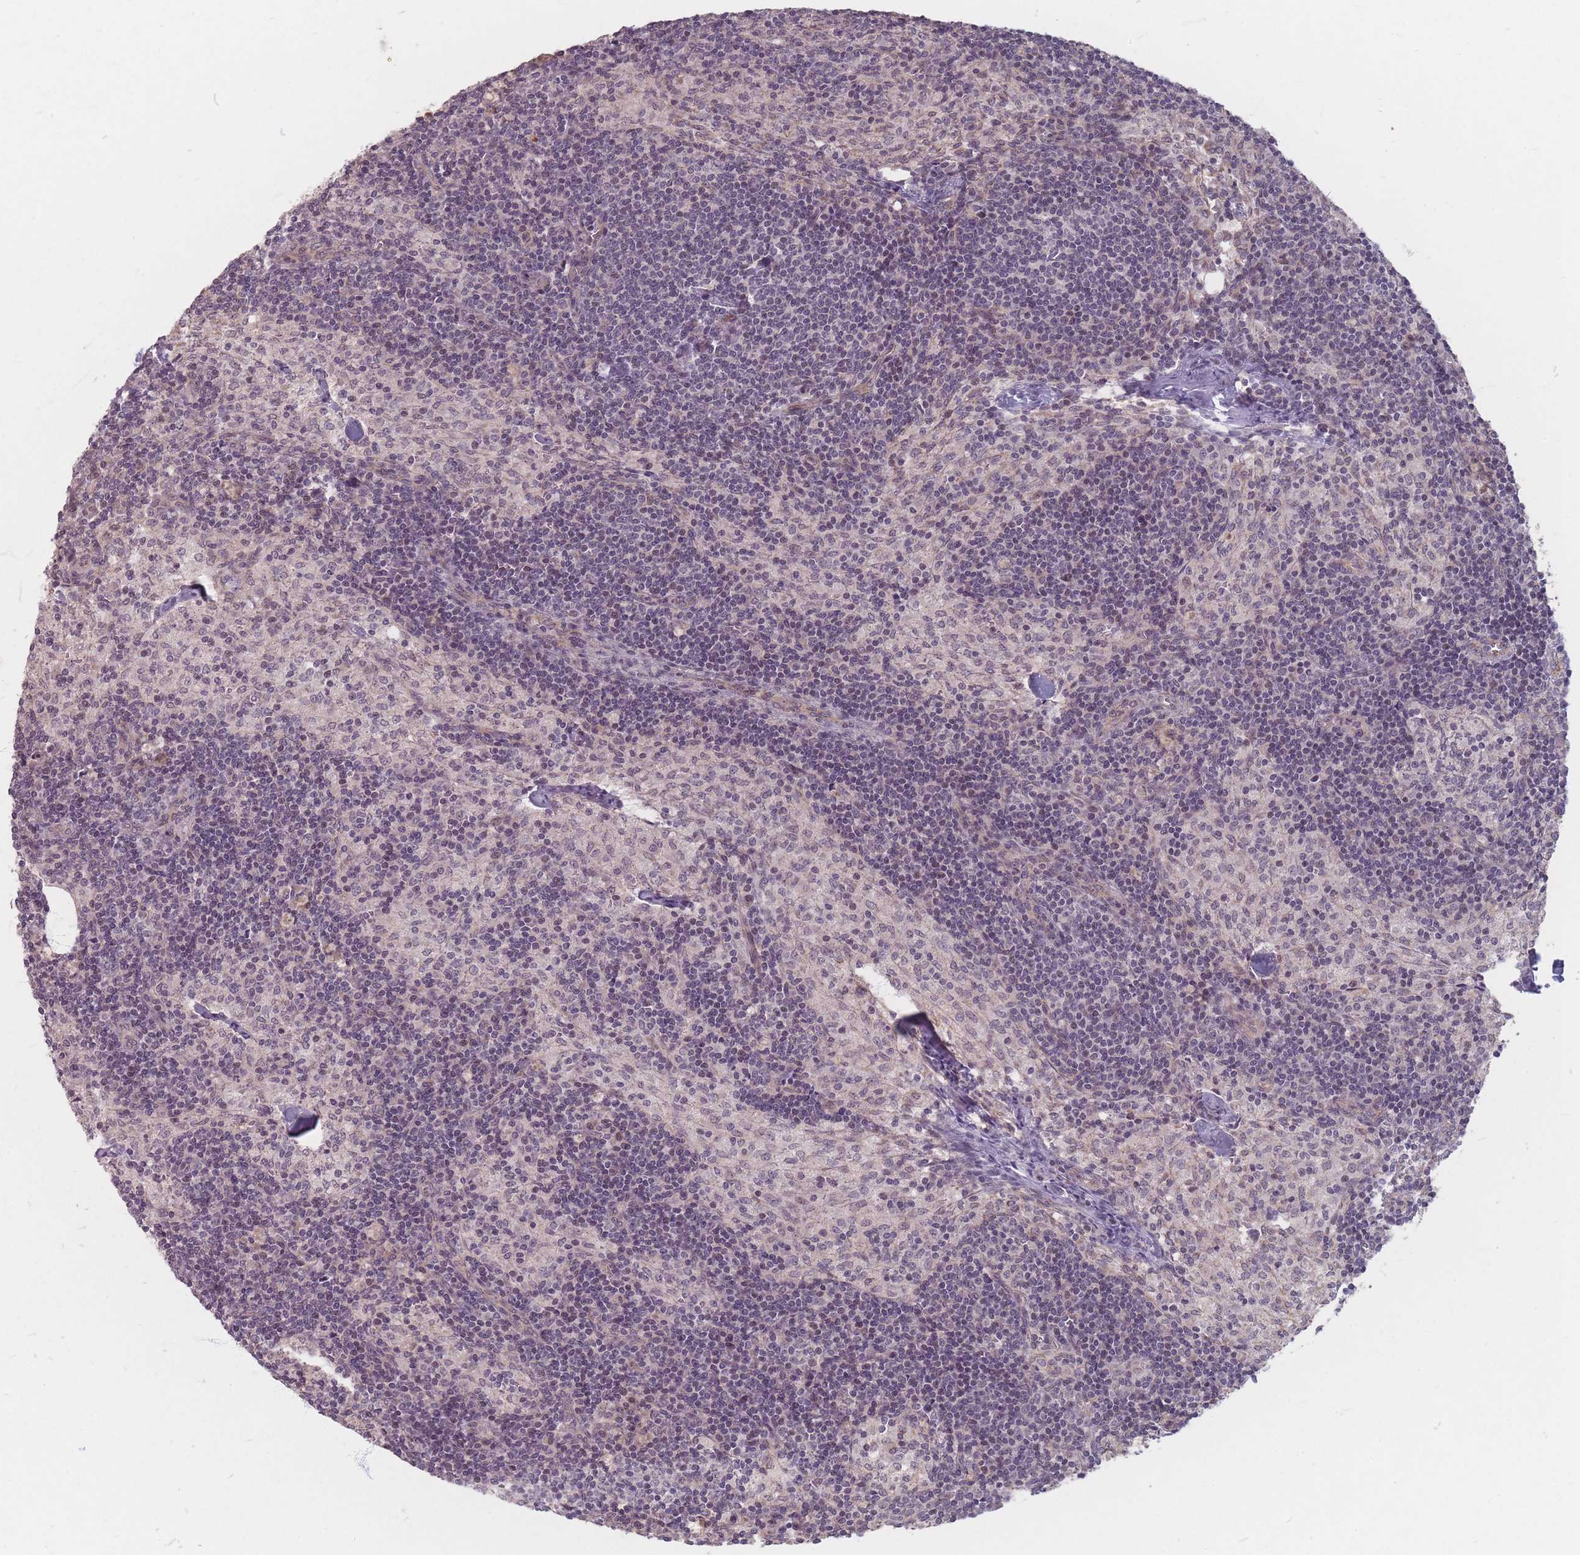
{"staining": {"intensity": "negative", "quantity": "none", "location": "none"}, "tissue": "lymph node", "cell_type": "Germinal center cells", "image_type": "normal", "snomed": [{"axis": "morphology", "description": "Normal tissue, NOS"}, {"axis": "topography", "description": "Lymph node"}], "caption": "High power microscopy micrograph of an immunohistochemistry histopathology image of benign lymph node, revealing no significant positivity in germinal center cells.", "gene": "GABRA6", "patient": {"sex": "female", "age": 42}}